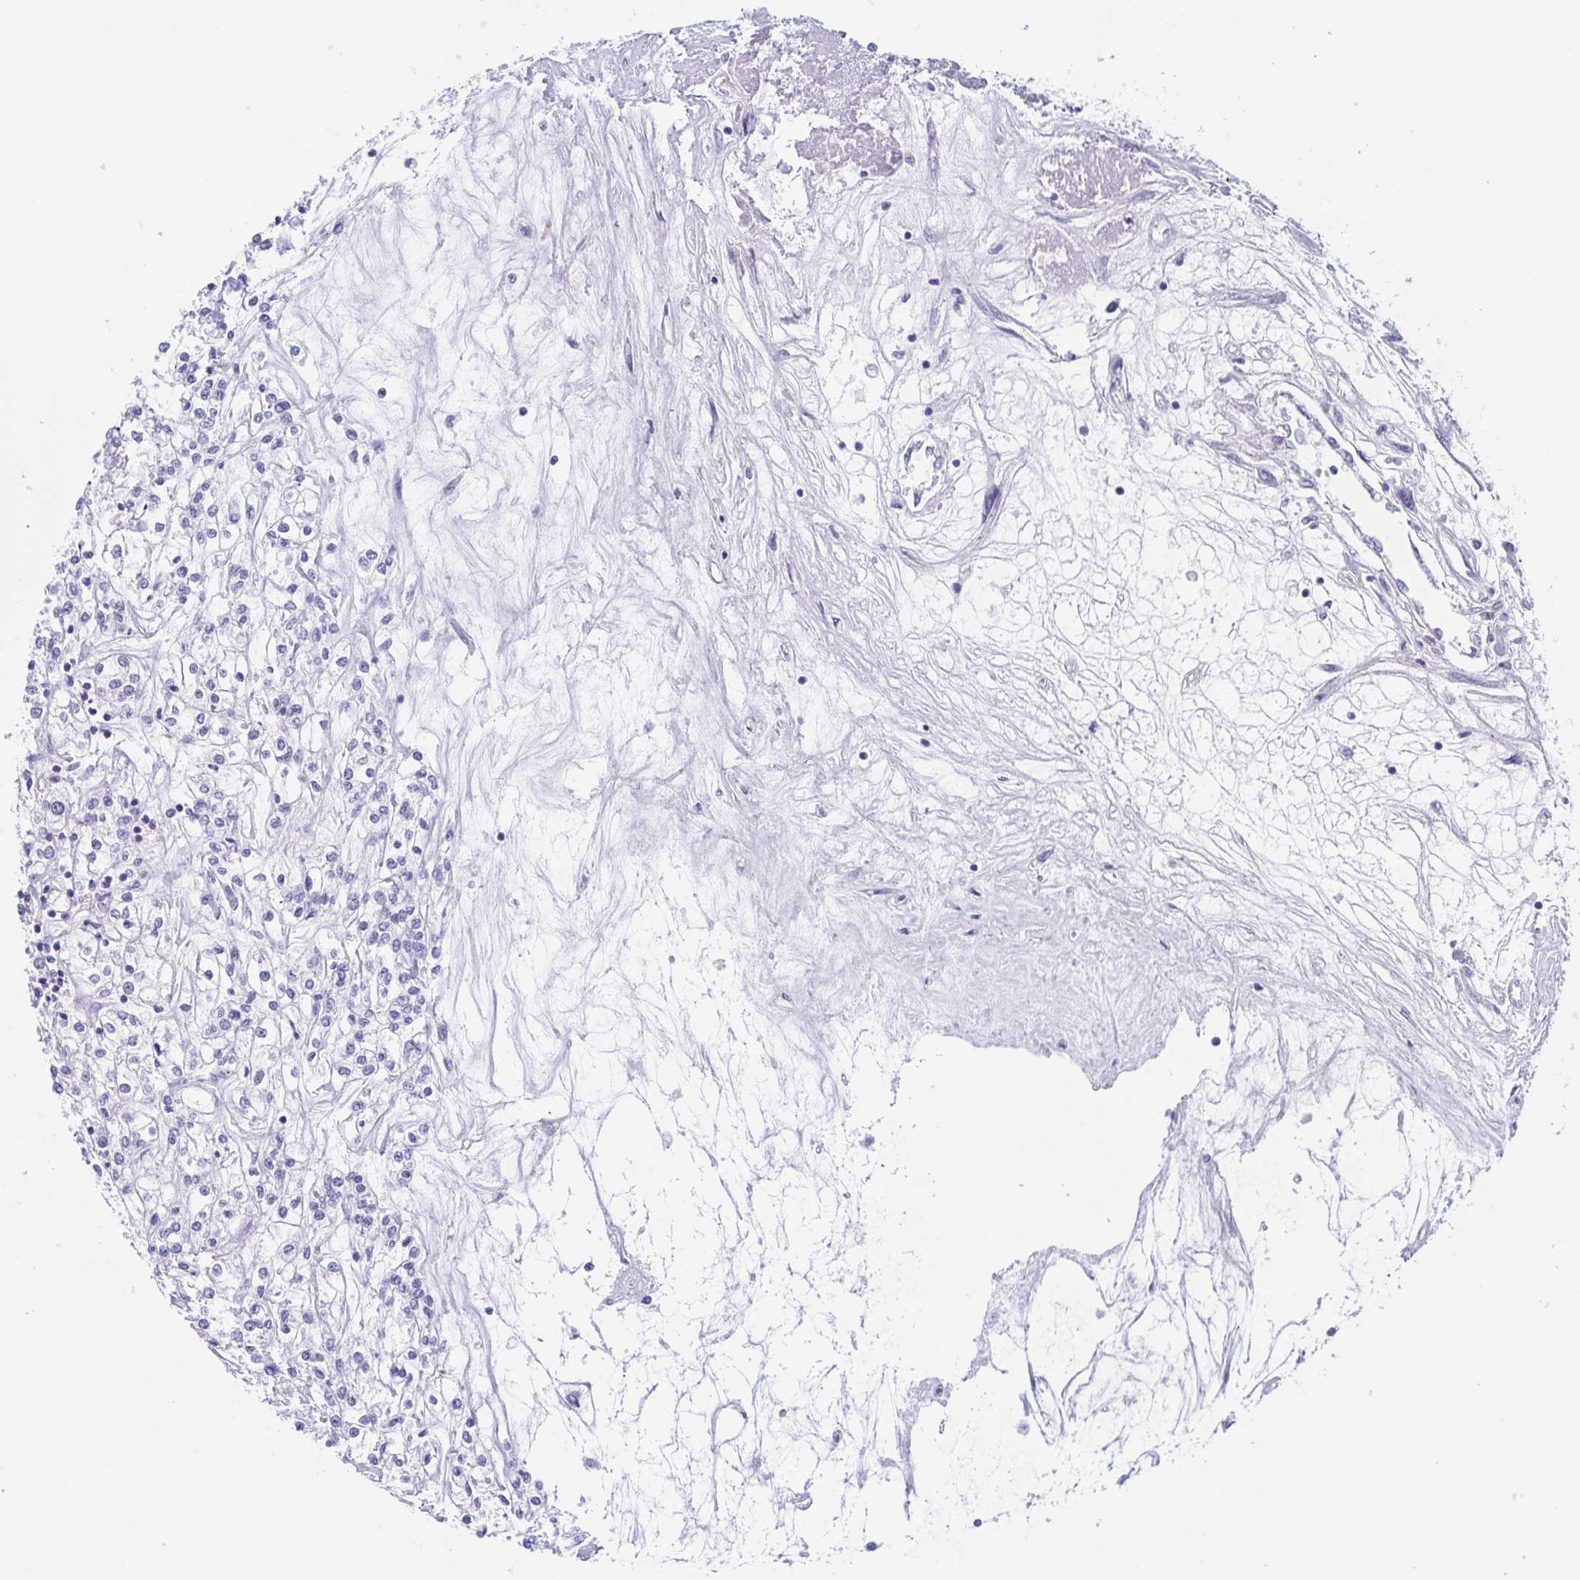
{"staining": {"intensity": "negative", "quantity": "none", "location": "none"}, "tissue": "renal cancer", "cell_type": "Tumor cells", "image_type": "cancer", "snomed": [{"axis": "morphology", "description": "Adenocarcinoma, NOS"}, {"axis": "topography", "description": "Kidney"}], "caption": "IHC photomicrograph of adenocarcinoma (renal) stained for a protein (brown), which displays no staining in tumor cells.", "gene": "TEX12", "patient": {"sex": "female", "age": 59}}